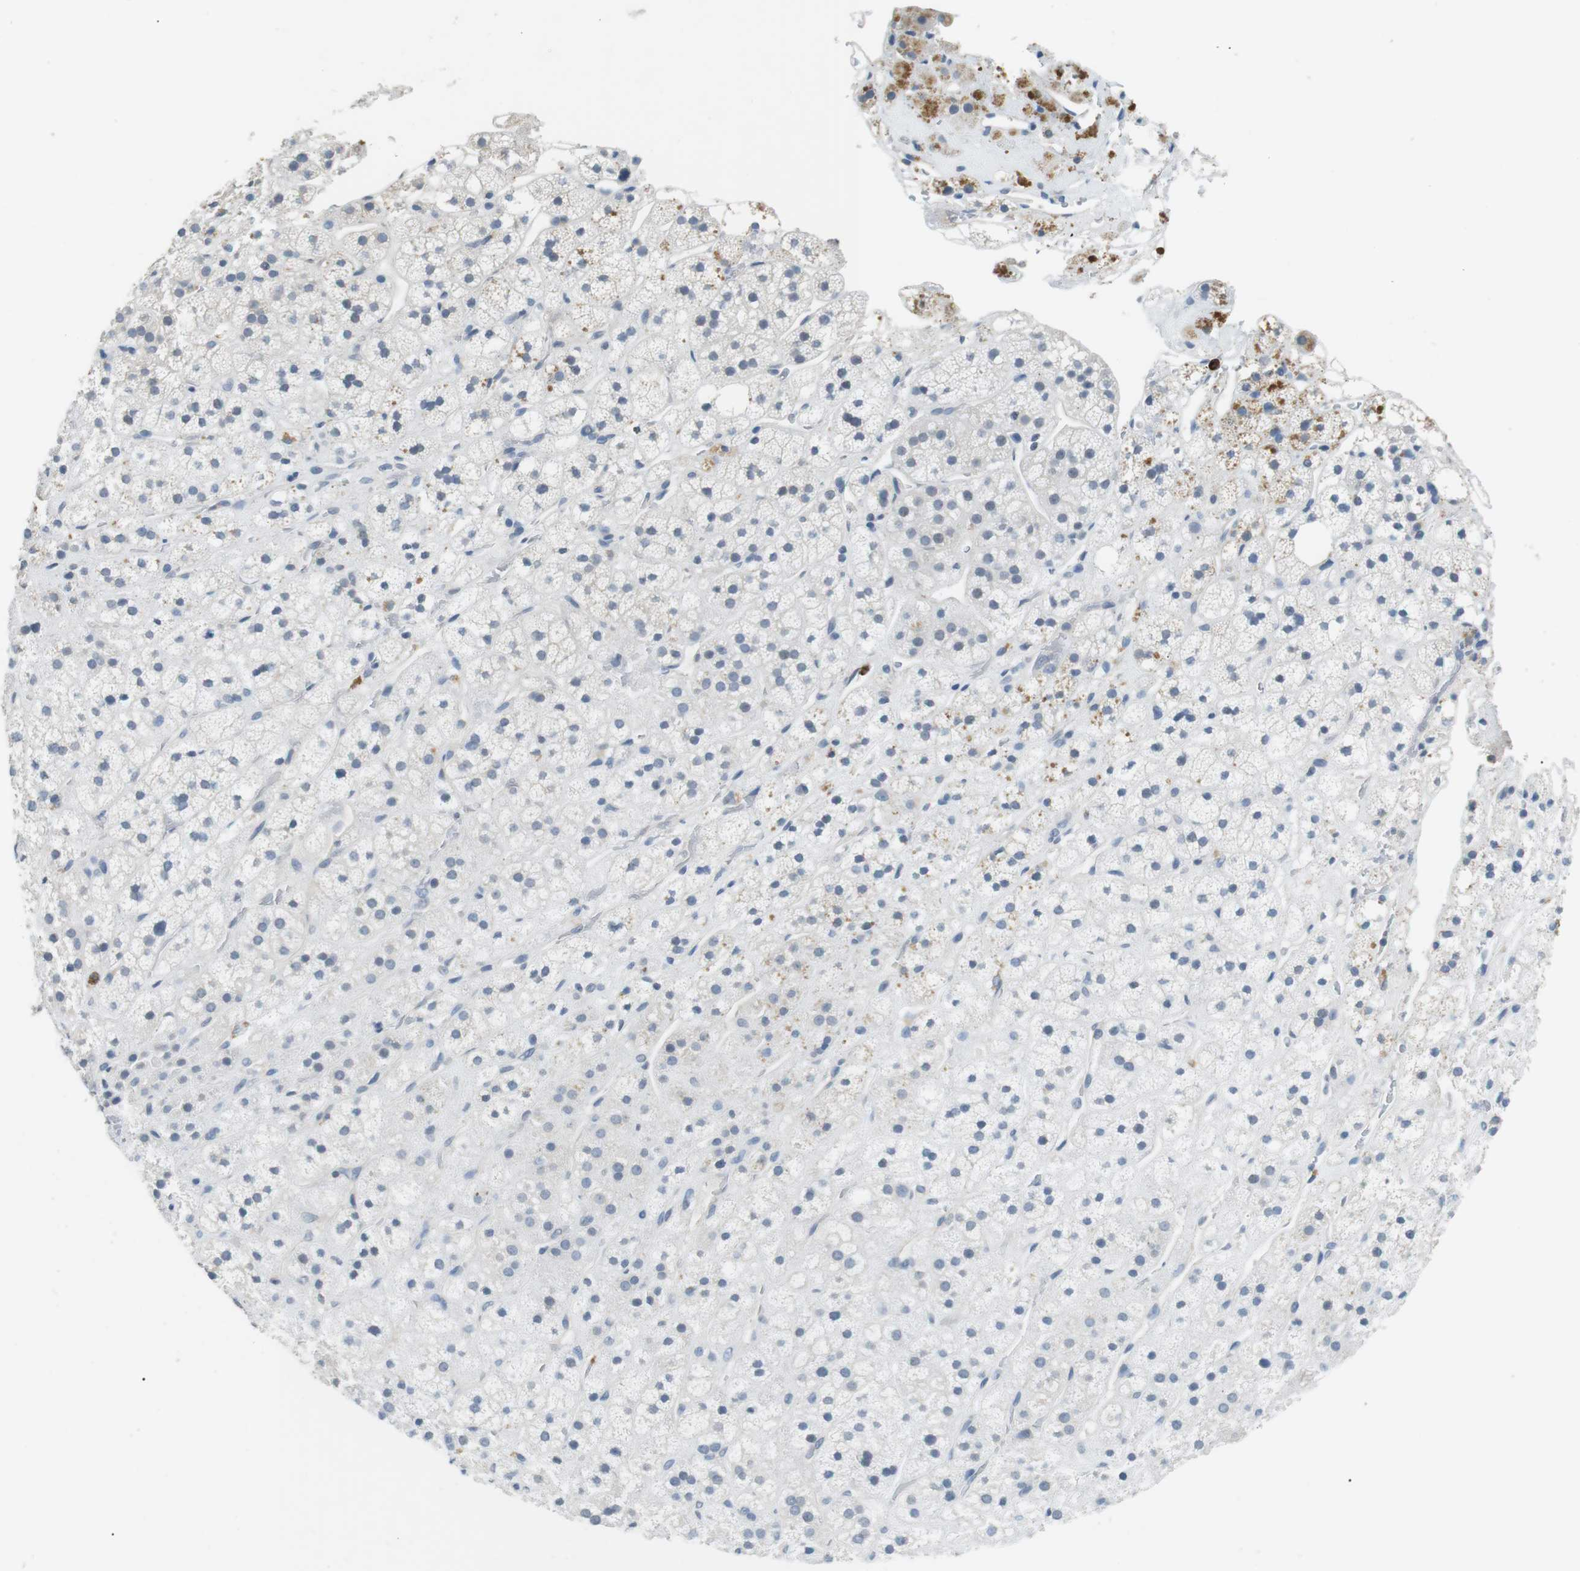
{"staining": {"intensity": "negative", "quantity": "none", "location": "none"}, "tissue": "adrenal gland", "cell_type": "Glandular cells", "image_type": "normal", "snomed": [{"axis": "morphology", "description": "Normal tissue, NOS"}, {"axis": "topography", "description": "Adrenal gland"}], "caption": "IHC micrograph of benign human adrenal gland stained for a protein (brown), which reveals no positivity in glandular cells. (DAB (3,3'-diaminobenzidine) immunohistochemistry visualized using brightfield microscopy, high magnification).", "gene": "GZMM", "patient": {"sex": "male", "age": 56}}